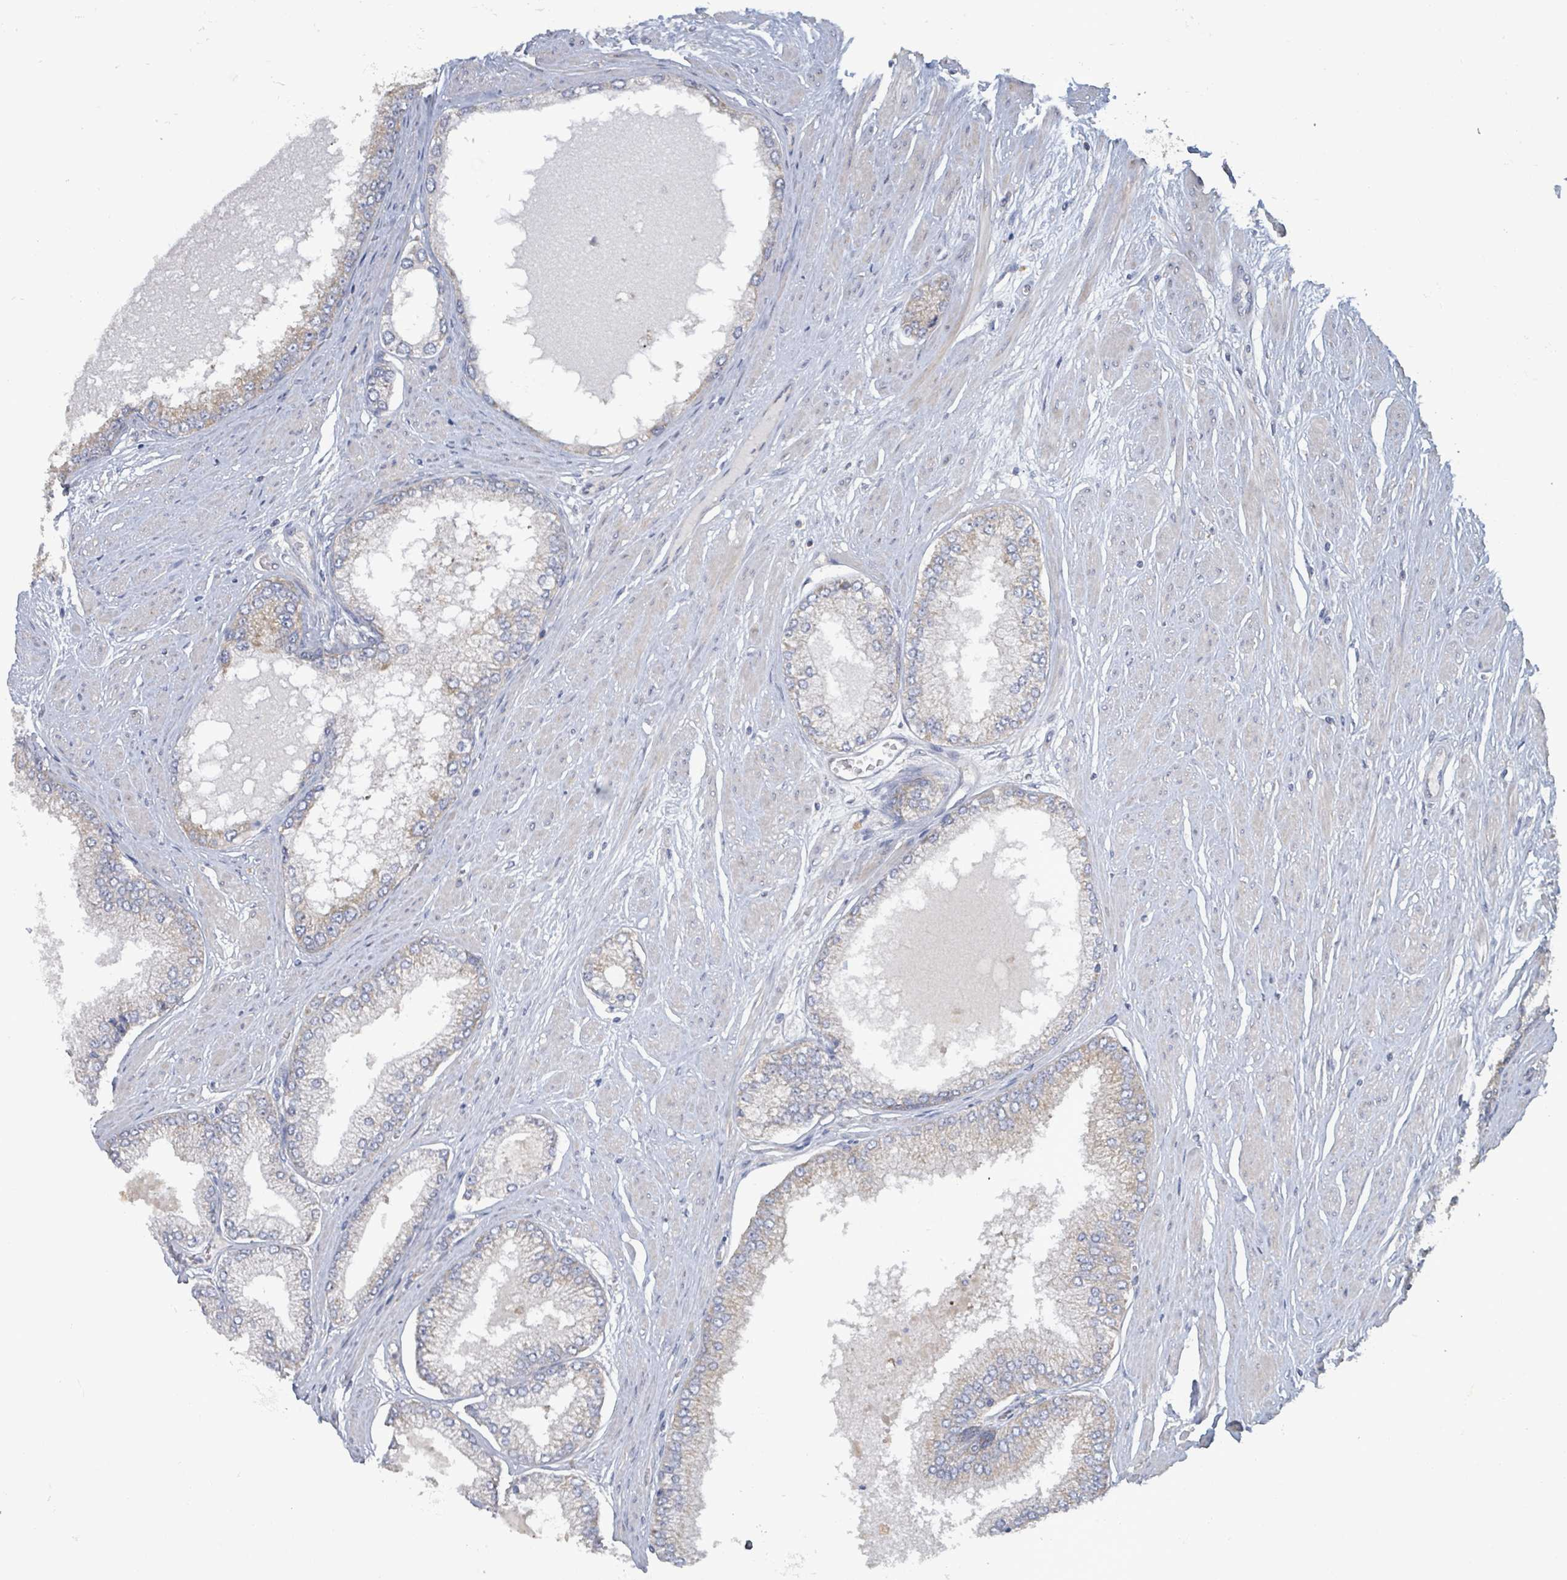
{"staining": {"intensity": "weak", "quantity": "<25%", "location": "cytoplasmic/membranous"}, "tissue": "prostate cancer", "cell_type": "Tumor cells", "image_type": "cancer", "snomed": [{"axis": "morphology", "description": "Adenocarcinoma, Low grade"}, {"axis": "topography", "description": "Prostate"}], "caption": "Immunohistochemistry image of neoplastic tissue: human prostate low-grade adenocarcinoma stained with DAB (3,3'-diaminobenzidine) displays no significant protein staining in tumor cells. (DAB immunohistochemistry (IHC) with hematoxylin counter stain).", "gene": "RPL32", "patient": {"sex": "male", "age": 55}}